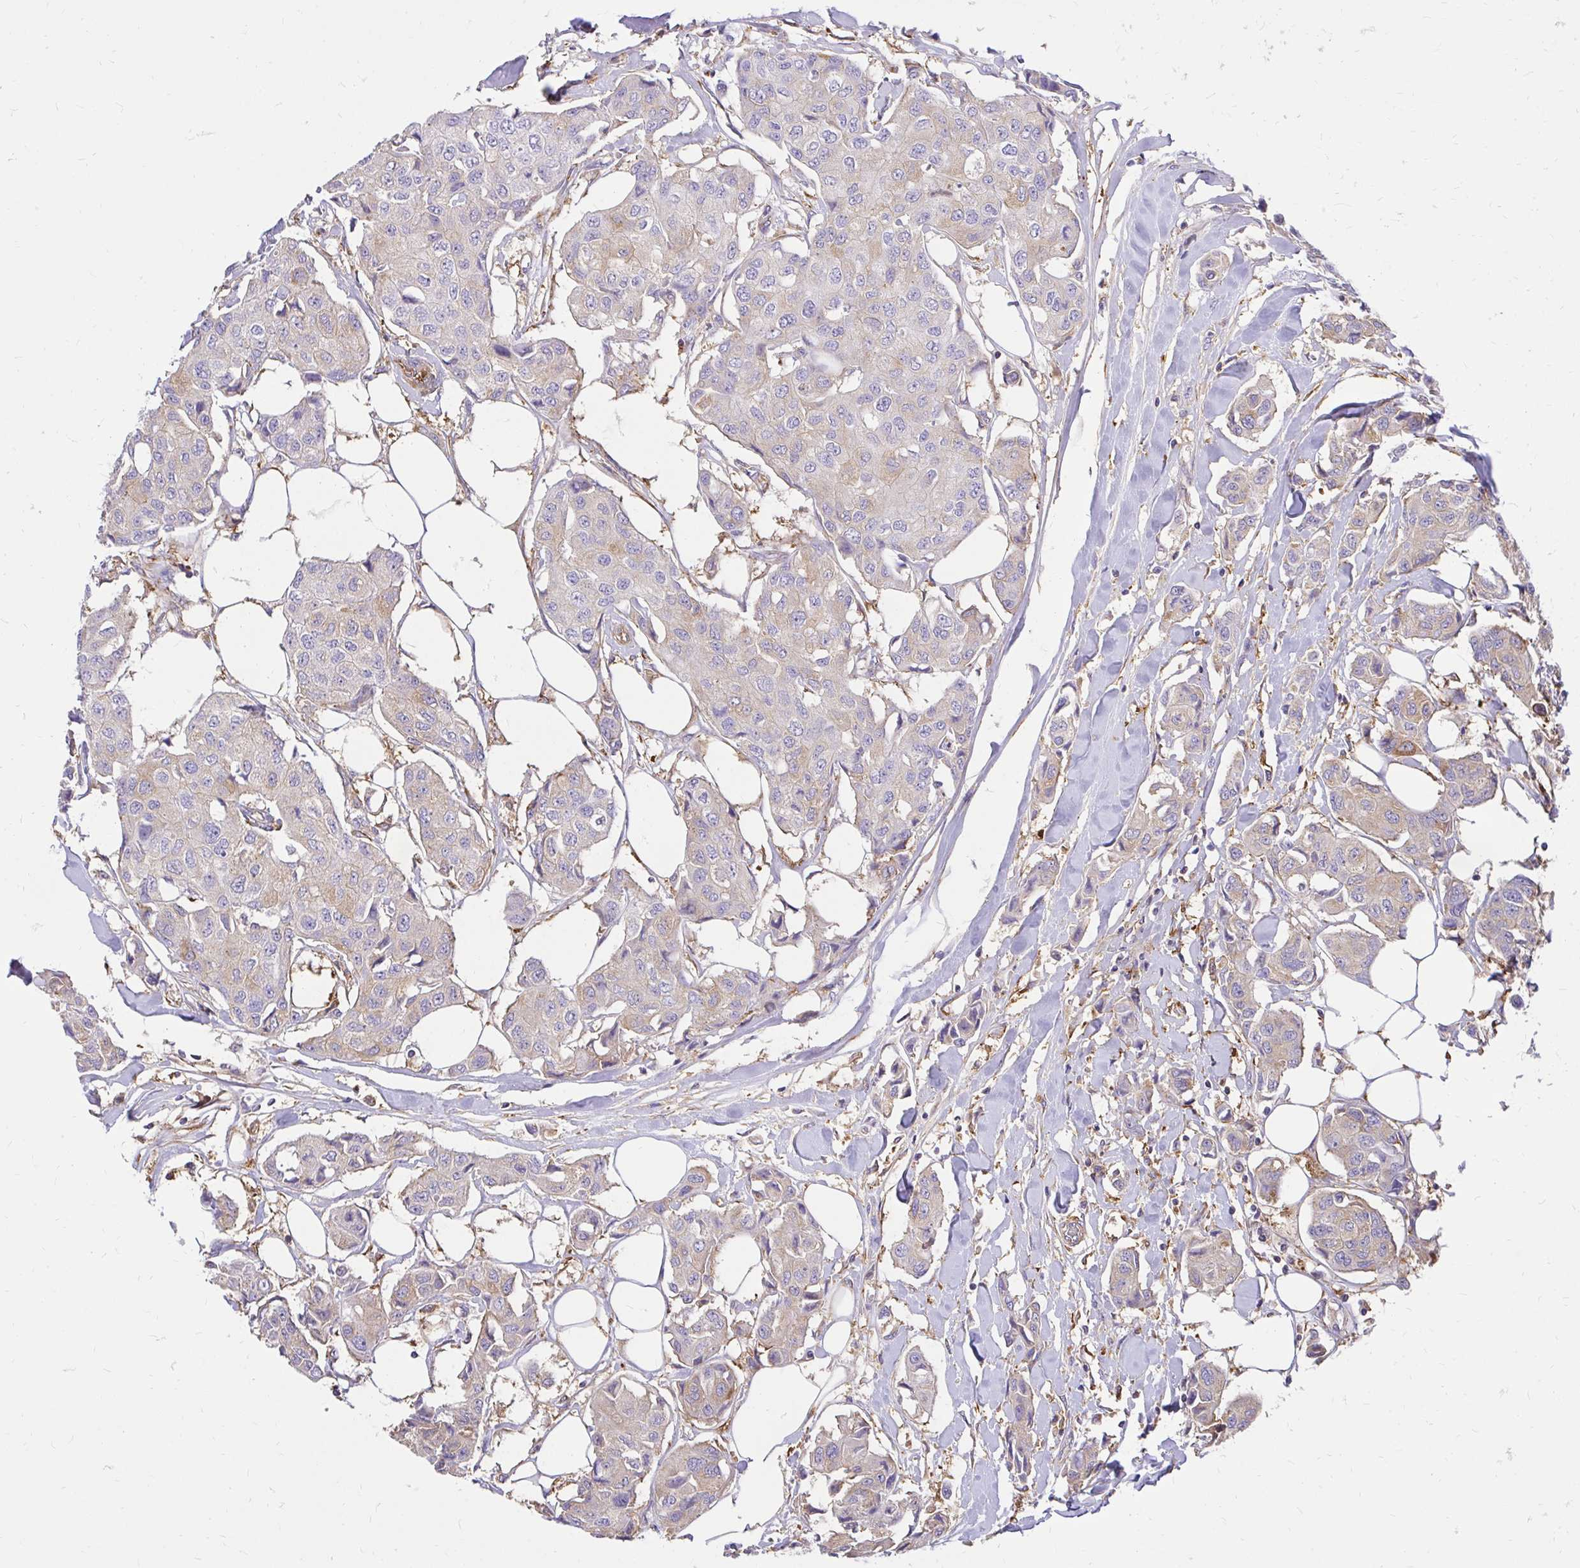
{"staining": {"intensity": "moderate", "quantity": "25%-75%", "location": "cytoplasmic/membranous"}, "tissue": "breast cancer", "cell_type": "Tumor cells", "image_type": "cancer", "snomed": [{"axis": "morphology", "description": "Duct carcinoma"}, {"axis": "topography", "description": "Breast"}, {"axis": "topography", "description": "Lymph node"}], "caption": "Immunohistochemical staining of human breast invasive ductal carcinoma shows moderate cytoplasmic/membranous protein staining in about 25%-75% of tumor cells.", "gene": "ABCB10", "patient": {"sex": "female", "age": 80}}